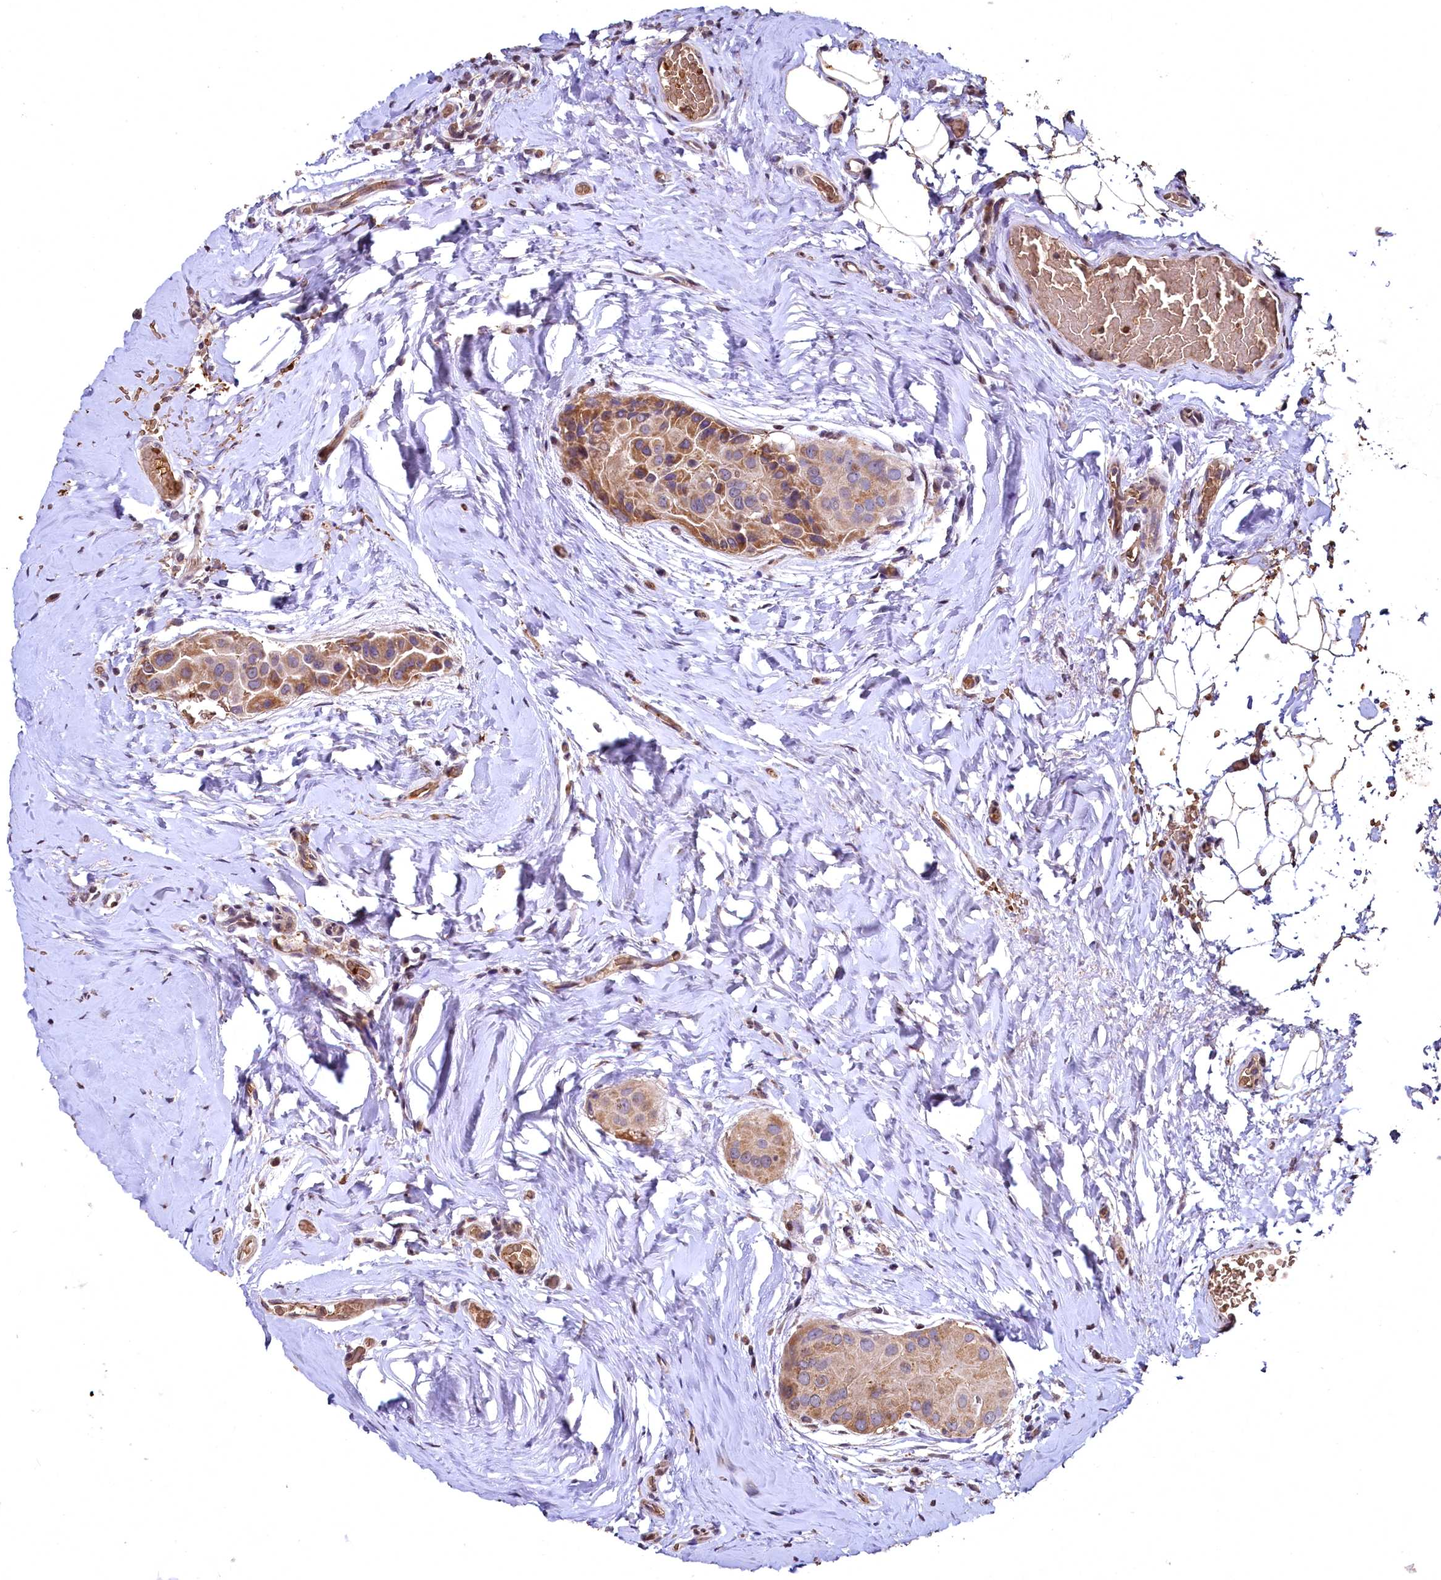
{"staining": {"intensity": "moderate", "quantity": ">75%", "location": "cytoplasmic/membranous"}, "tissue": "thyroid cancer", "cell_type": "Tumor cells", "image_type": "cancer", "snomed": [{"axis": "morphology", "description": "Papillary adenocarcinoma, NOS"}, {"axis": "topography", "description": "Thyroid gland"}], "caption": "Protein staining of thyroid cancer (papillary adenocarcinoma) tissue shows moderate cytoplasmic/membranous staining in about >75% of tumor cells. The staining was performed using DAB (3,3'-diaminobenzidine) to visualize the protein expression in brown, while the nuclei were stained in blue with hematoxylin (Magnification: 20x).", "gene": "SPTA1", "patient": {"sex": "male", "age": 33}}